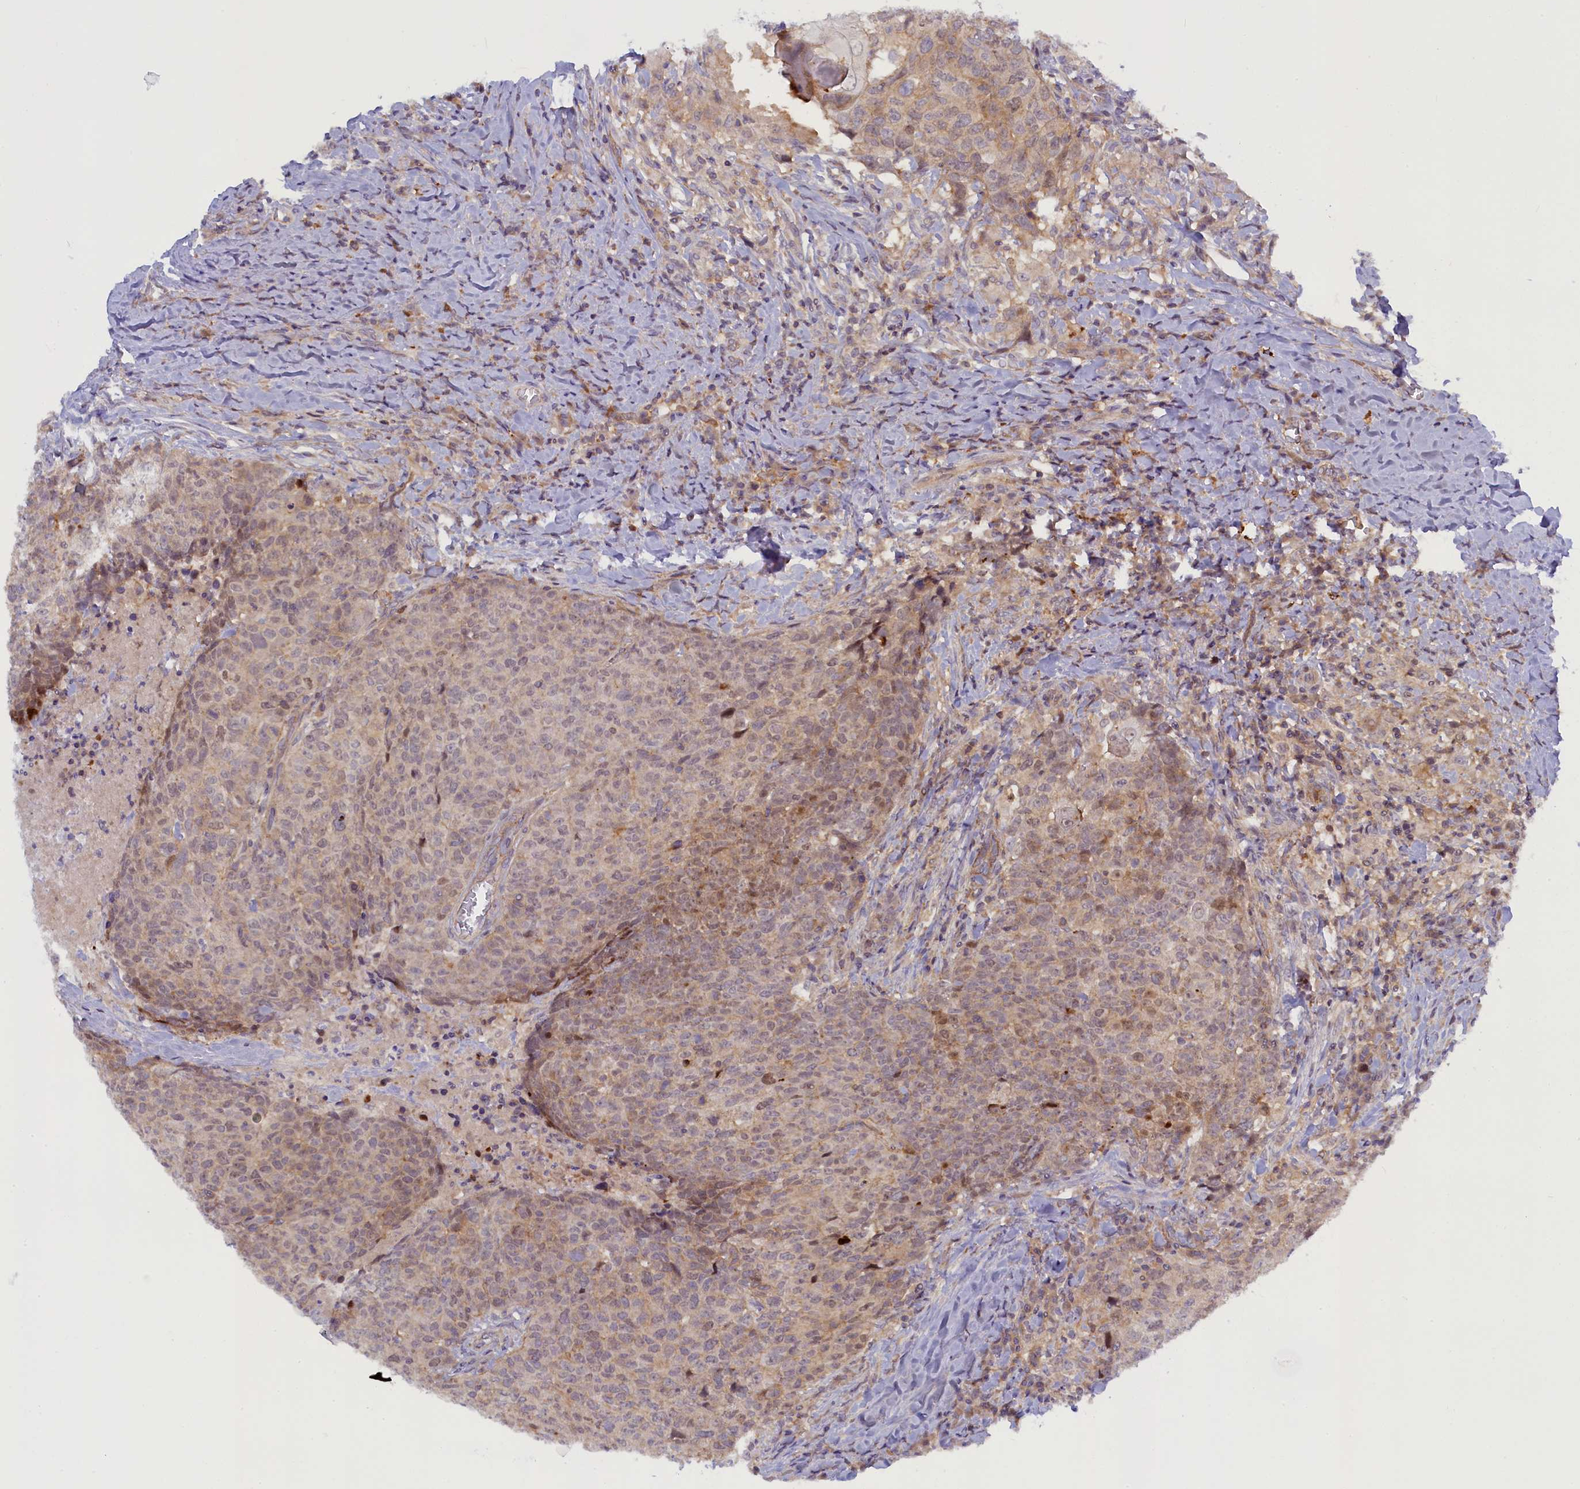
{"staining": {"intensity": "strong", "quantity": "<25%", "location": "cytoplasmic/membranous,nuclear"}, "tissue": "head and neck cancer", "cell_type": "Tumor cells", "image_type": "cancer", "snomed": [{"axis": "morphology", "description": "Squamous cell carcinoma, NOS"}, {"axis": "topography", "description": "Head-Neck"}], "caption": "Immunohistochemistry (IHC) (DAB) staining of human head and neck cancer (squamous cell carcinoma) exhibits strong cytoplasmic/membranous and nuclear protein positivity in approximately <25% of tumor cells. (Brightfield microscopy of DAB IHC at high magnification).", "gene": "CCL23", "patient": {"sex": "male", "age": 66}}